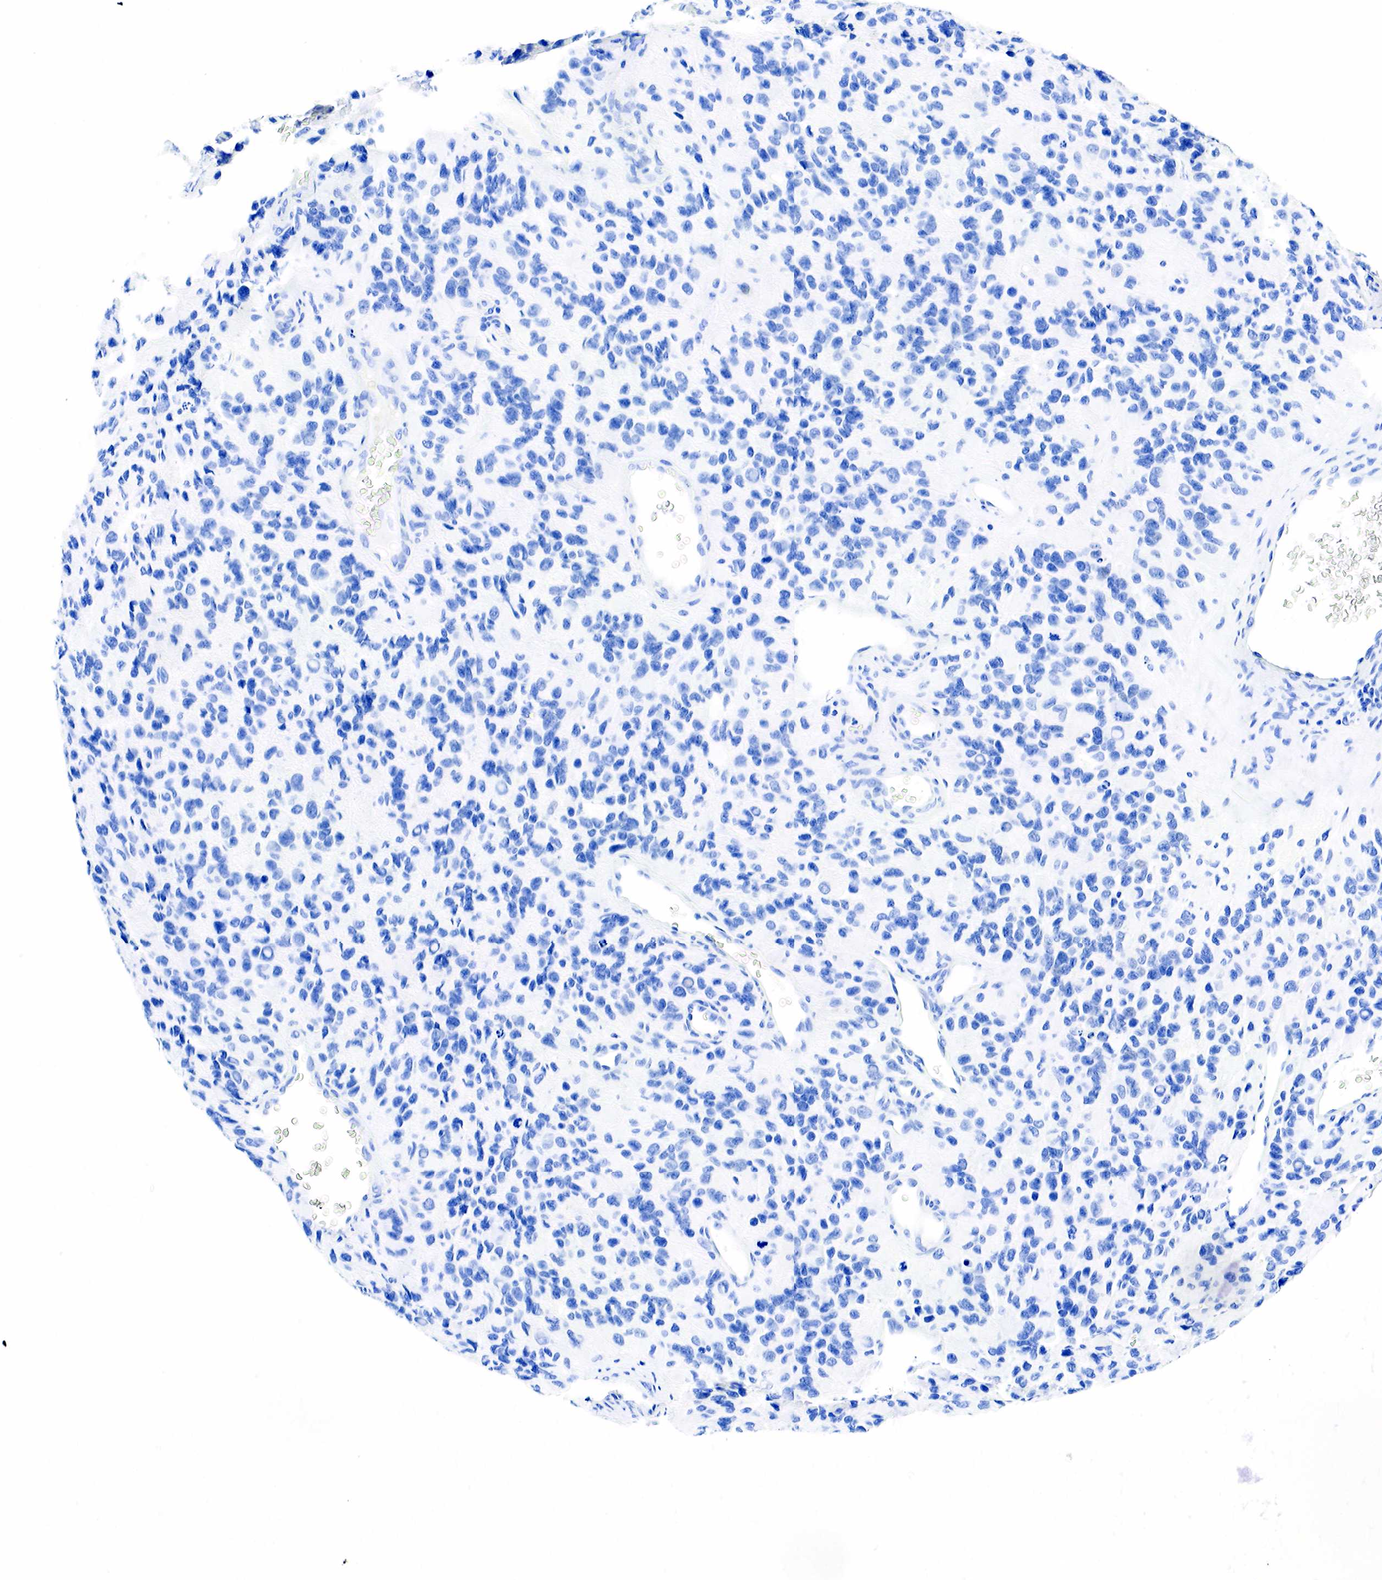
{"staining": {"intensity": "negative", "quantity": "none", "location": "none"}, "tissue": "glioma", "cell_type": "Tumor cells", "image_type": "cancer", "snomed": [{"axis": "morphology", "description": "Glioma, malignant, High grade"}, {"axis": "topography", "description": "Brain"}], "caption": "Glioma stained for a protein using IHC reveals no positivity tumor cells.", "gene": "ESR1", "patient": {"sex": "male", "age": 77}}